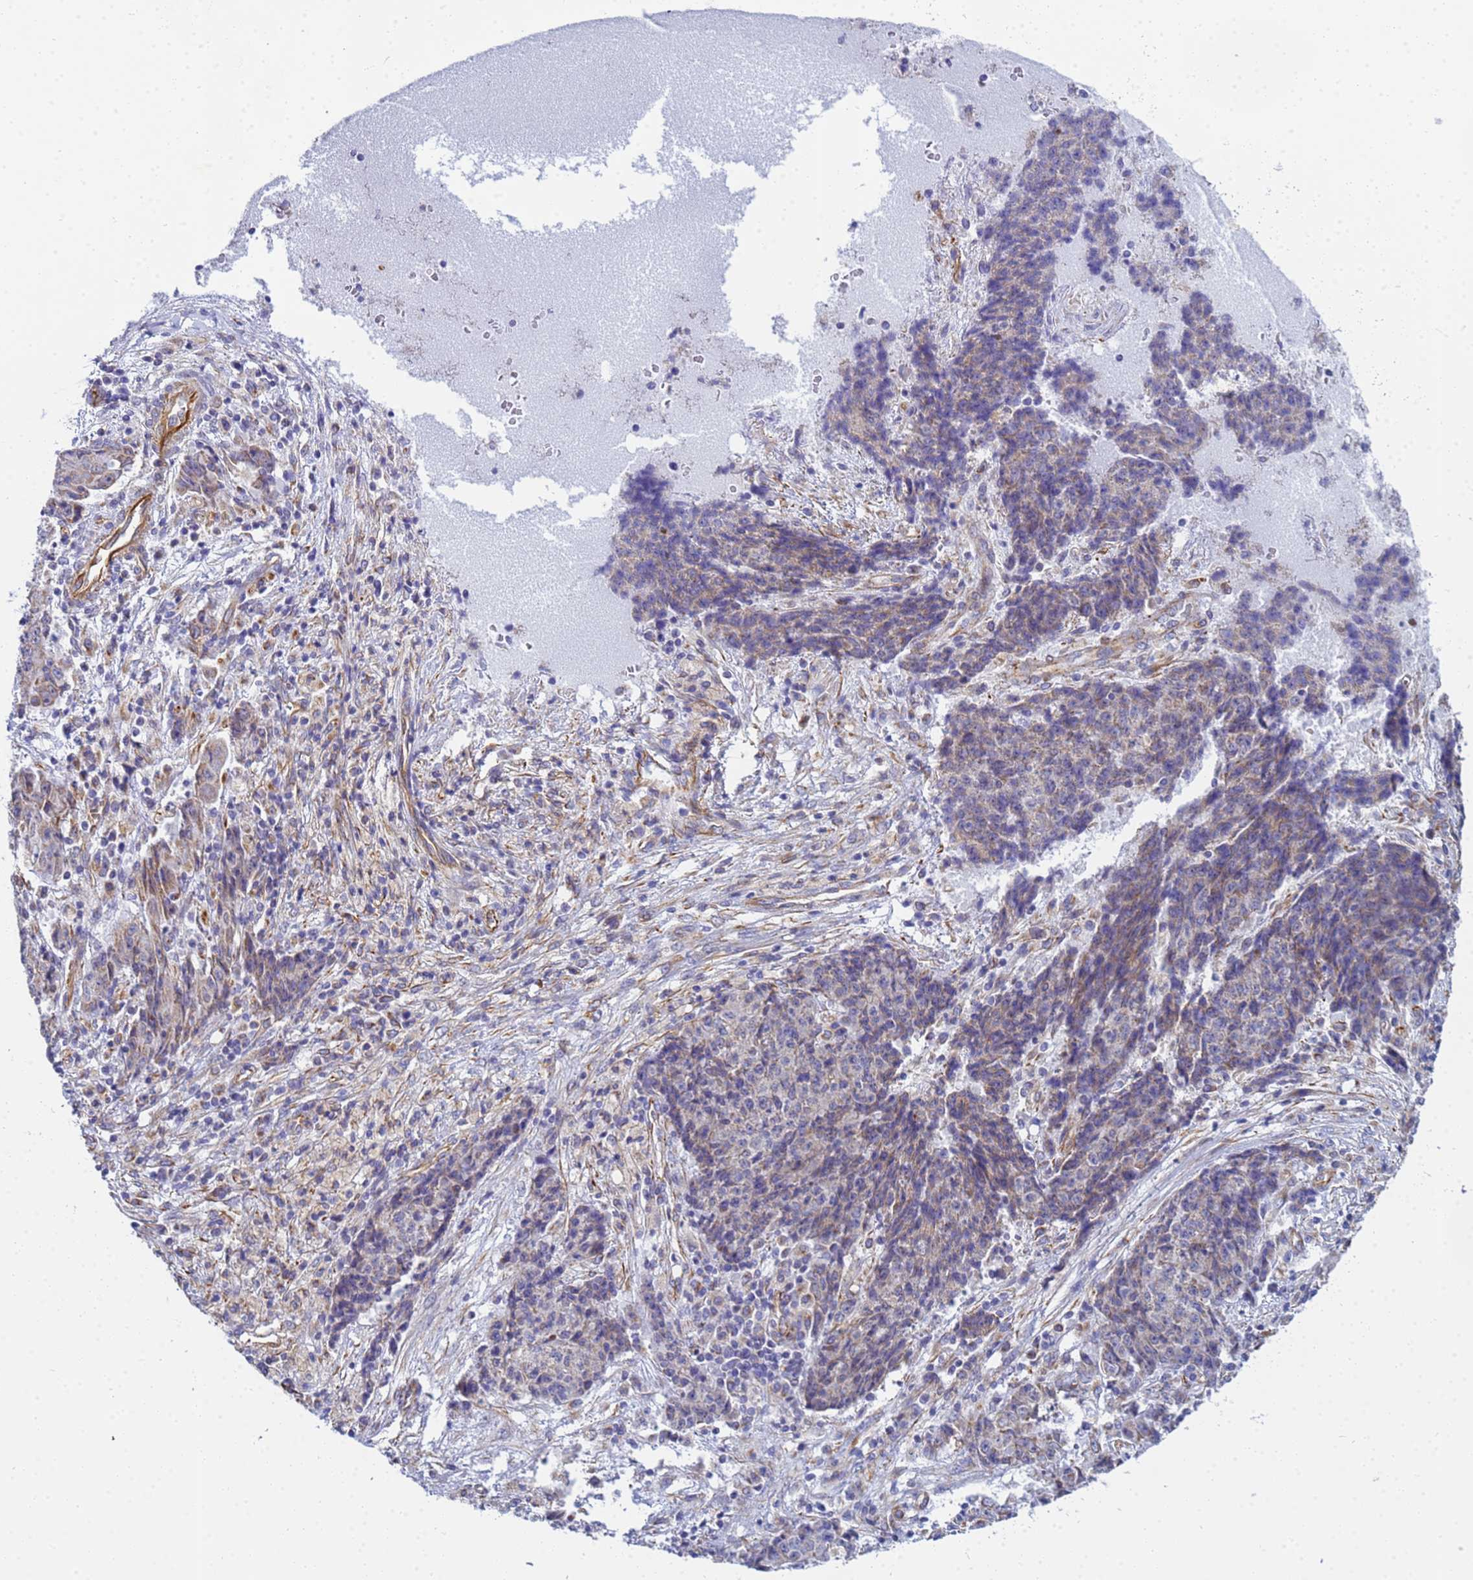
{"staining": {"intensity": "weak", "quantity": "25%-75%", "location": "cytoplasmic/membranous"}, "tissue": "ovarian cancer", "cell_type": "Tumor cells", "image_type": "cancer", "snomed": [{"axis": "morphology", "description": "Carcinoma, endometroid"}, {"axis": "topography", "description": "Ovary"}], "caption": "Brown immunohistochemical staining in ovarian cancer reveals weak cytoplasmic/membranous expression in about 25%-75% of tumor cells.", "gene": "UBXN2B", "patient": {"sex": "female", "age": 42}}